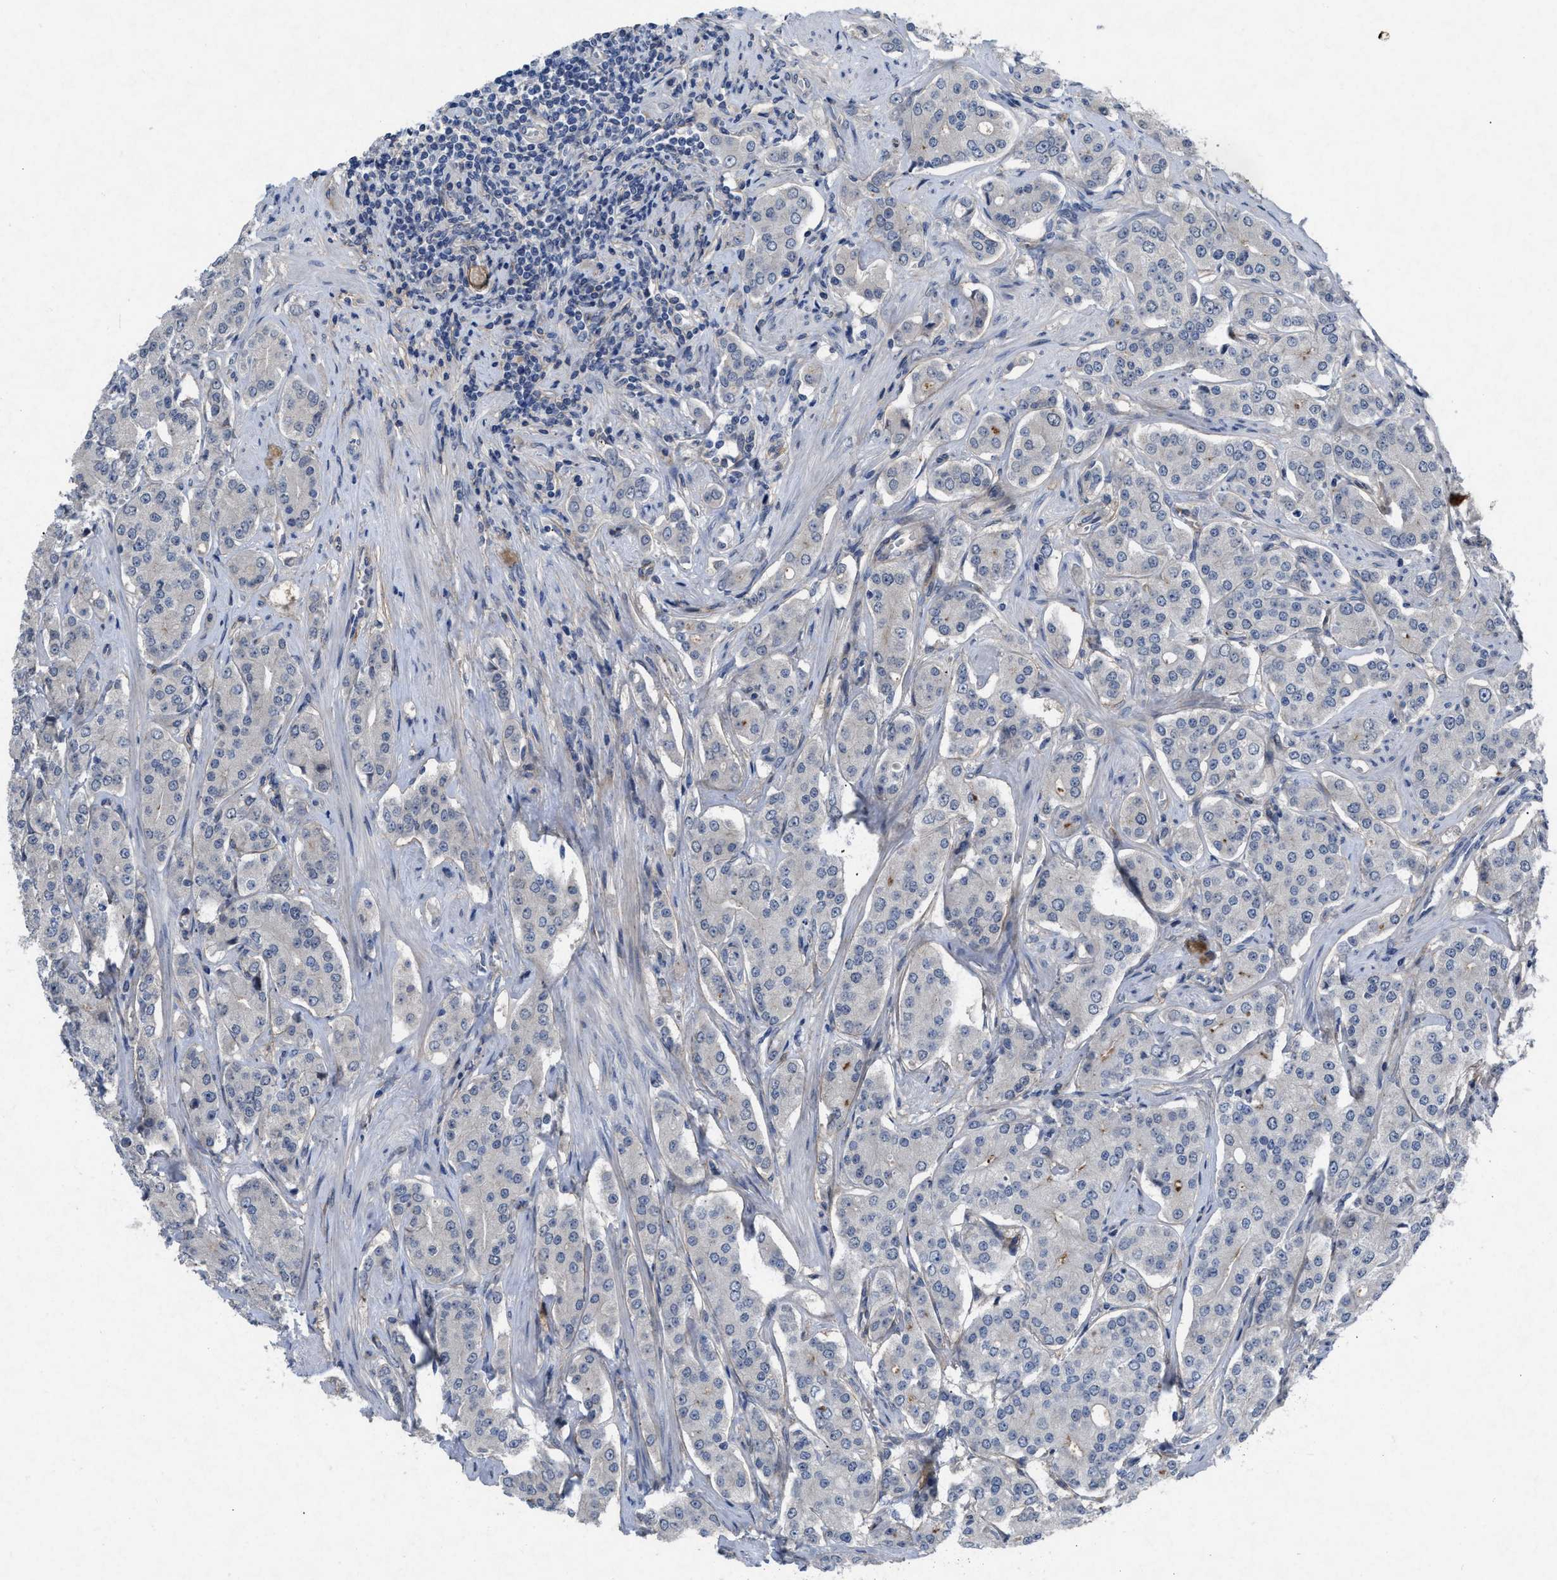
{"staining": {"intensity": "negative", "quantity": "none", "location": "none"}, "tissue": "prostate cancer", "cell_type": "Tumor cells", "image_type": "cancer", "snomed": [{"axis": "morphology", "description": "Adenocarcinoma, Low grade"}, {"axis": "topography", "description": "Prostate"}], "caption": "A micrograph of prostate adenocarcinoma (low-grade) stained for a protein displays no brown staining in tumor cells.", "gene": "PDGFRA", "patient": {"sex": "male", "age": 69}}